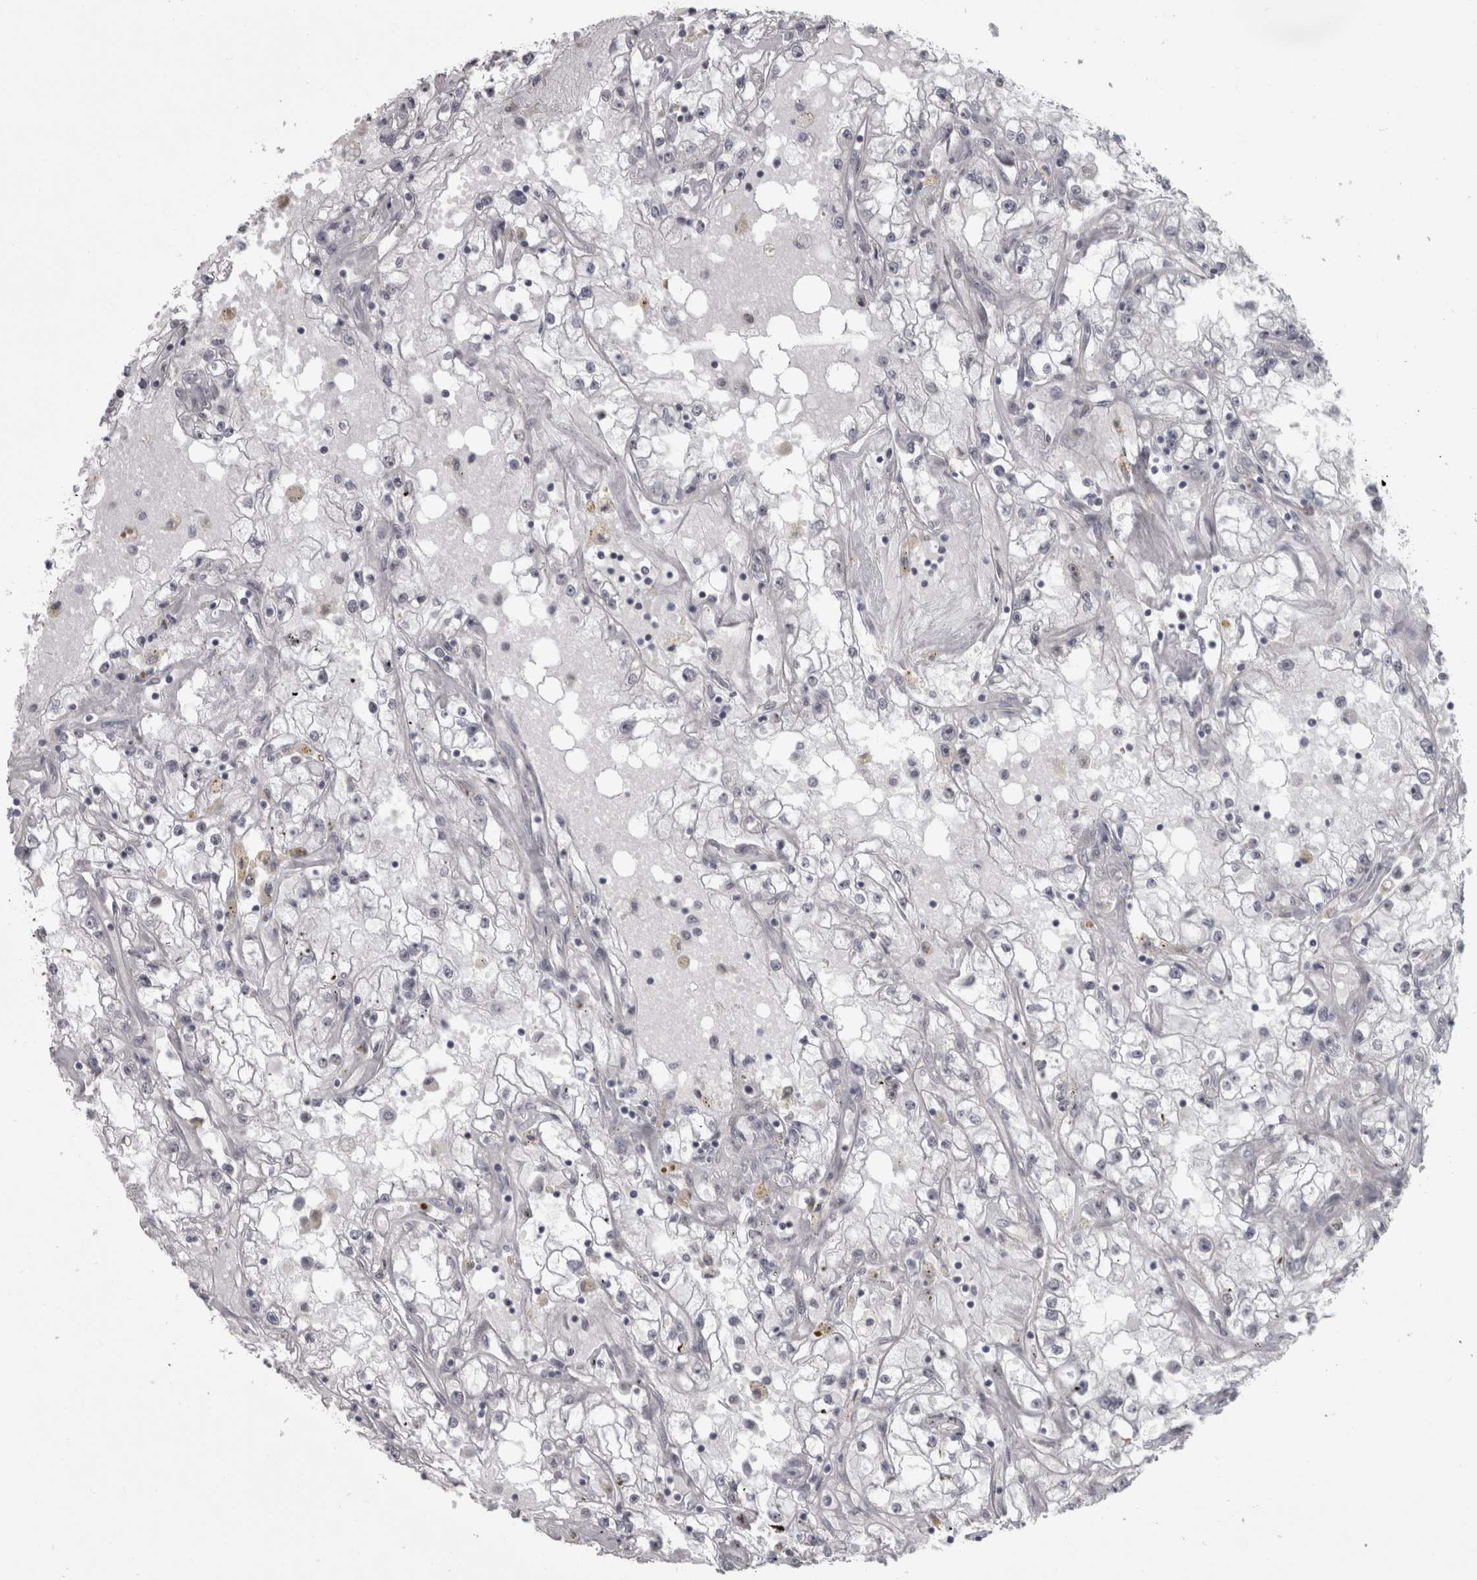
{"staining": {"intensity": "negative", "quantity": "none", "location": "none"}, "tissue": "renal cancer", "cell_type": "Tumor cells", "image_type": "cancer", "snomed": [{"axis": "morphology", "description": "Adenocarcinoma, NOS"}, {"axis": "topography", "description": "Kidney"}], "caption": "DAB (3,3'-diaminobenzidine) immunohistochemical staining of renal cancer (adenocarcinoma) demonstrates no significant staining in tumor cells.", "gene": "PPP1R12B", "patient": {"sex": "male", "age": 56}}